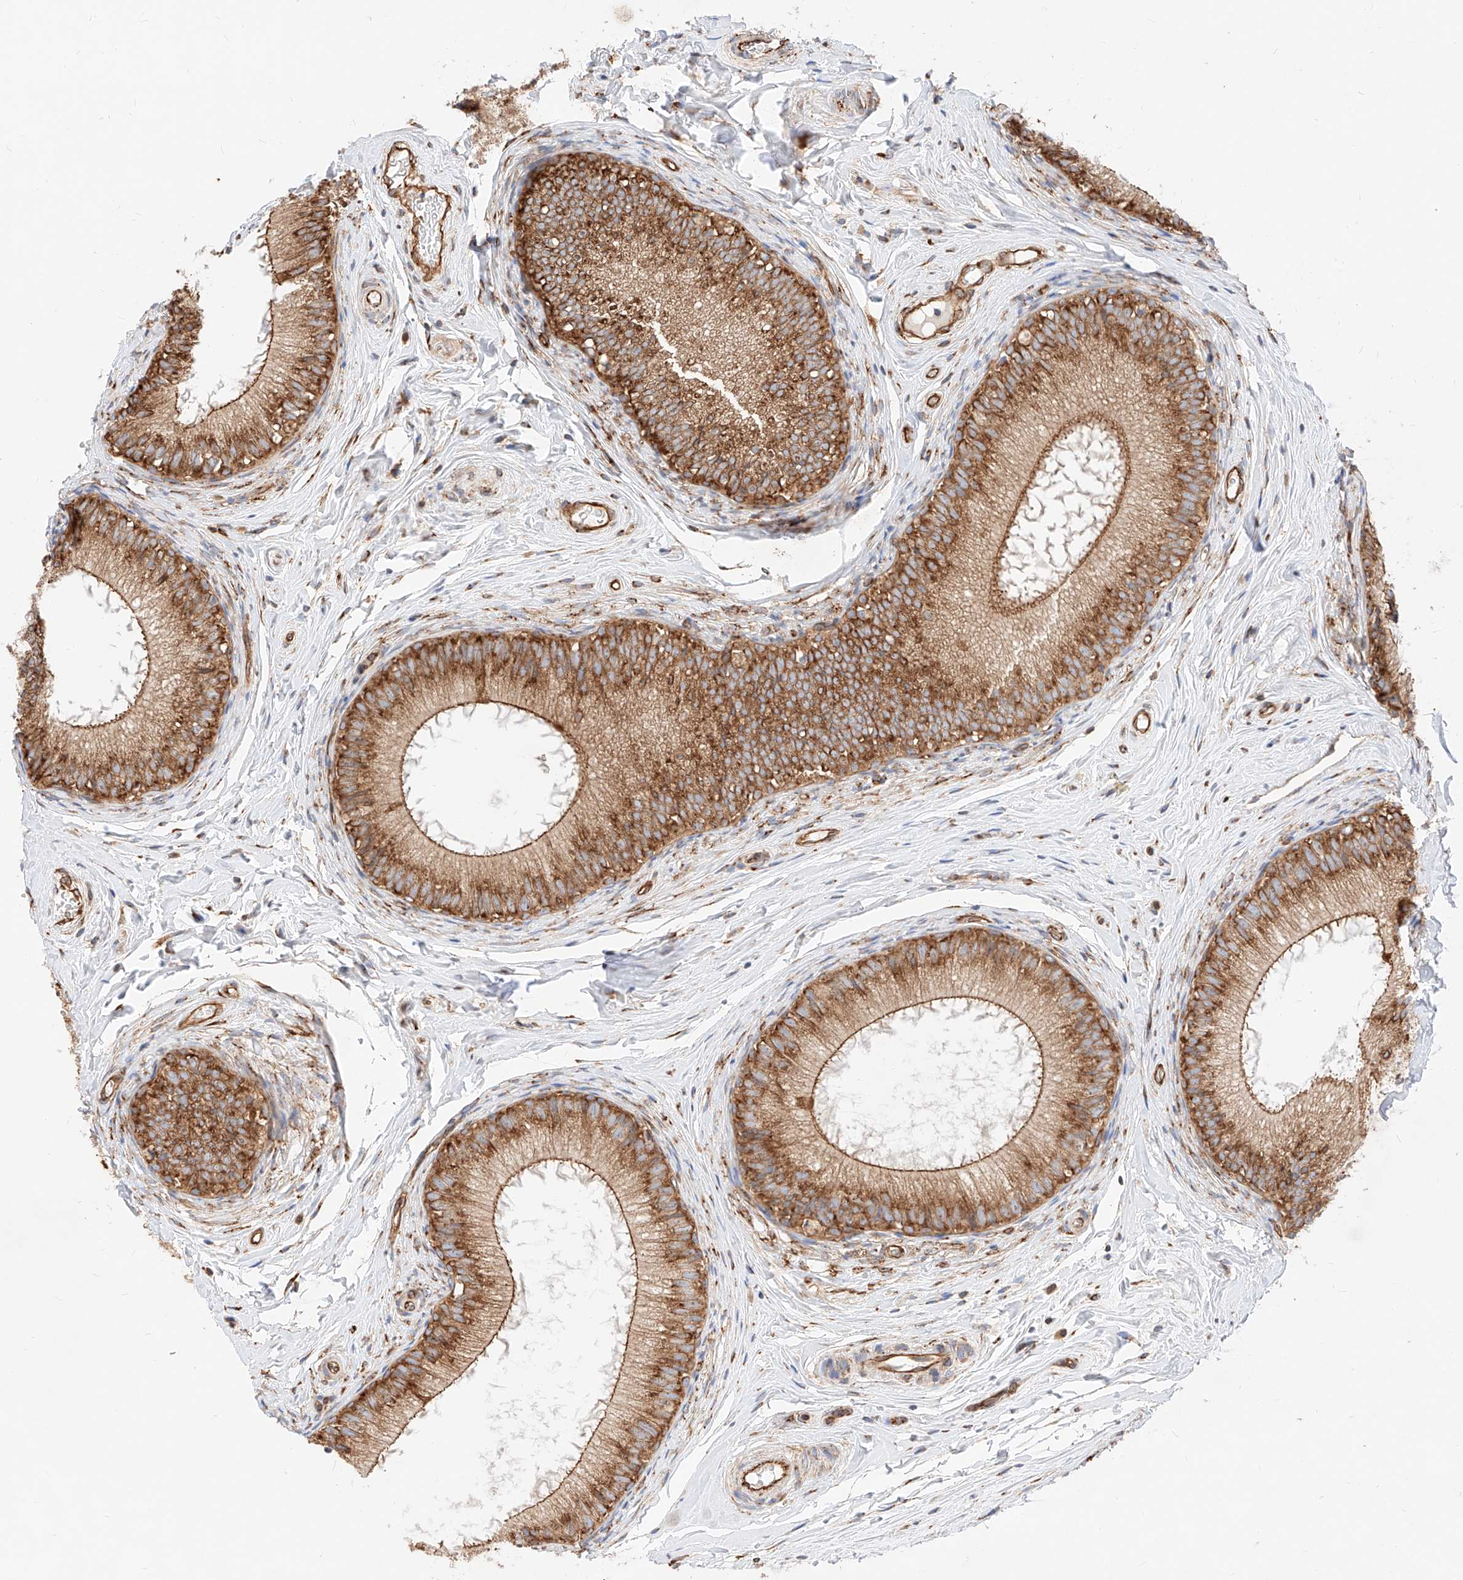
{"staining": {"intensity": "strong", "quantity": ">75%", "location": "cytoplasmic/membranous"}, "tissue": "epididymis", "cell_type": "Glandular cells", "image_type": "normal", "snomed": [{"axis": "morphology", "description": "Normal tissue, NOS"}, {"axis": "topography", "description": "Epididymis"}], "caption": "IHC histopathology image of normal epididymis stained for a protein (brown), which shows high levels of strong cytoplasmic/membranous positivity in approximately >75% of glandular cells.", "gene": "CSGALNACT2", "patient": {"sex": "male", "age": 34}}